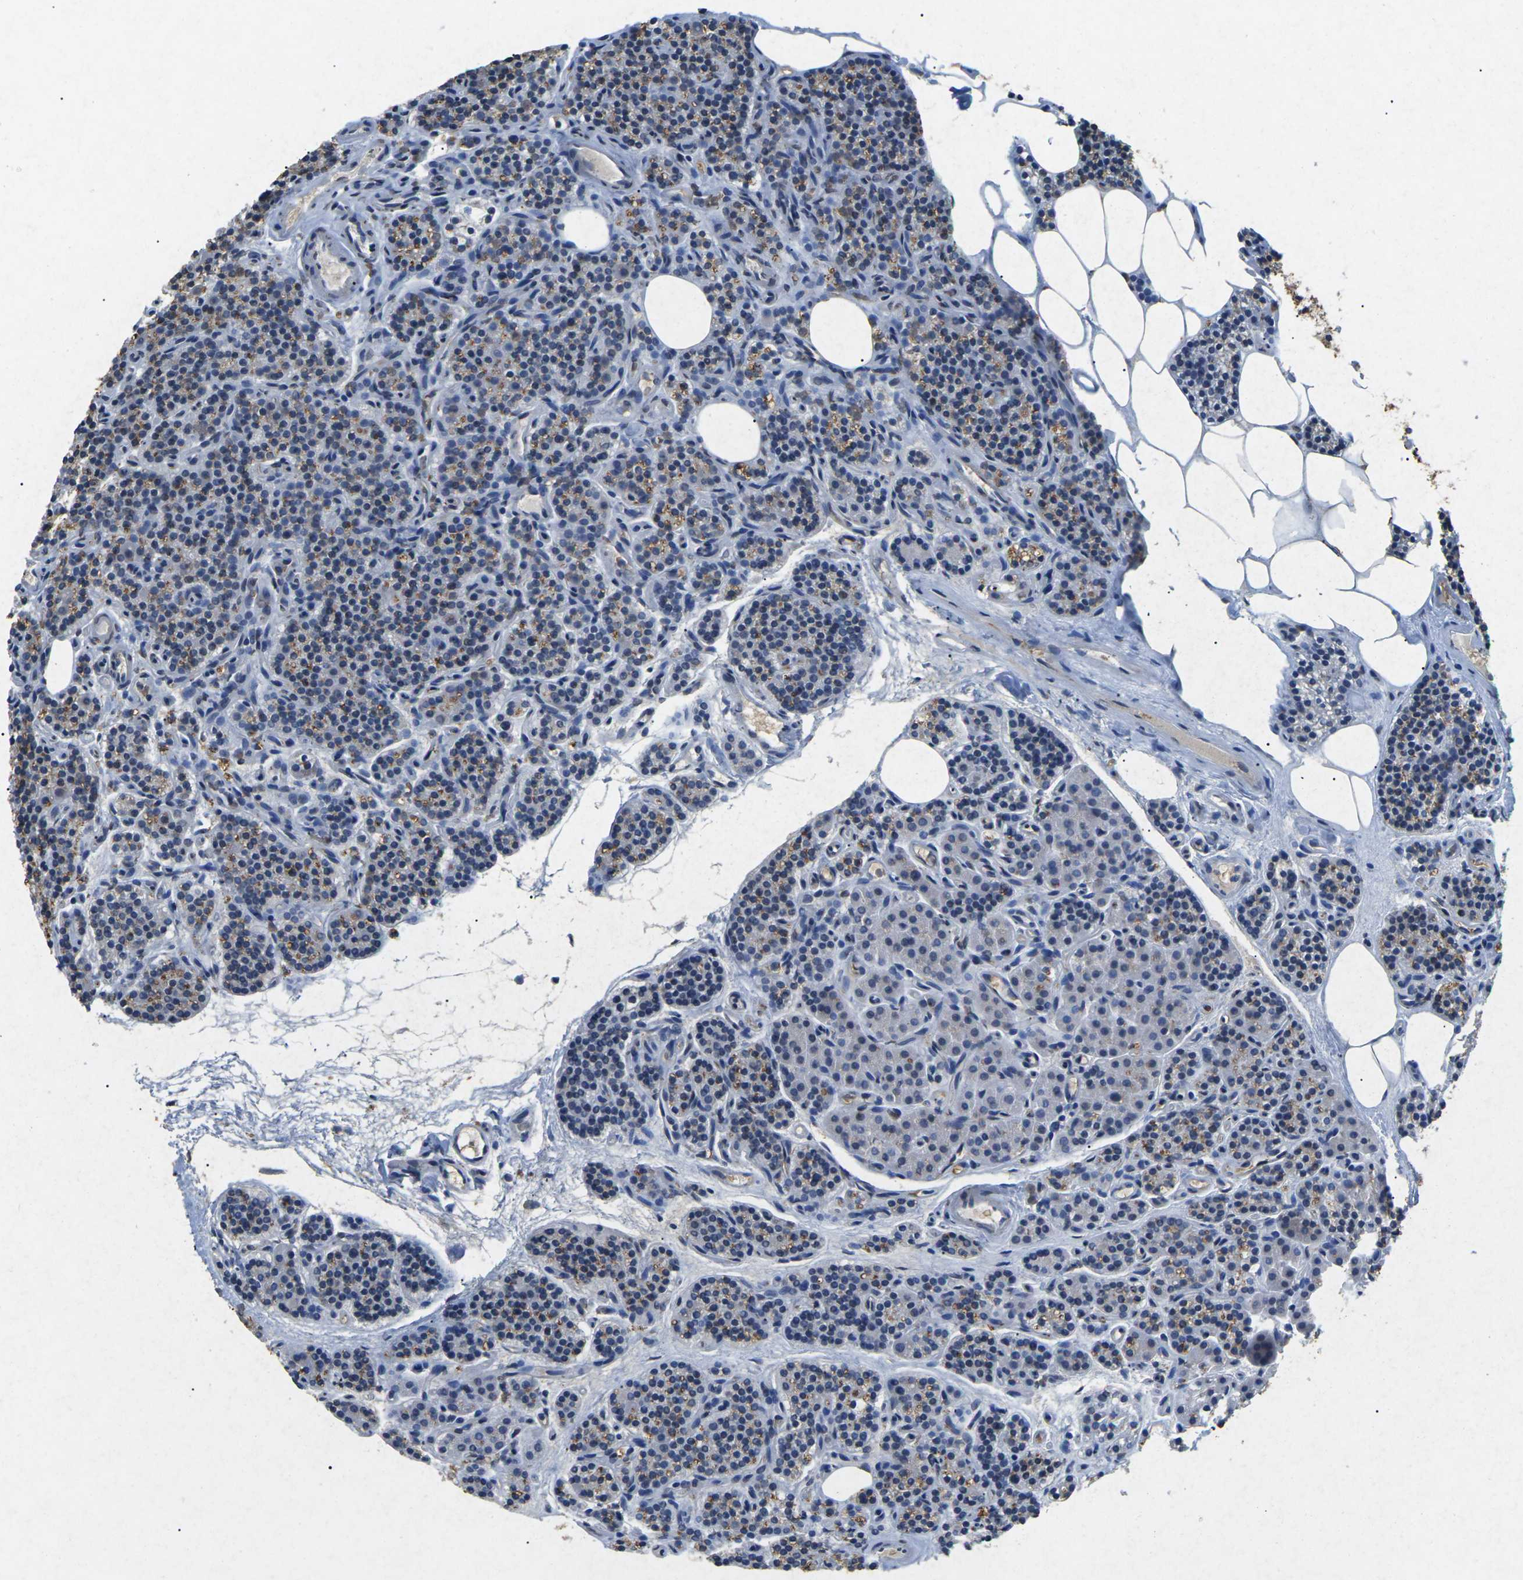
{"staining": {"intensity": "weak", "quantity": "25%-75%", "location": "cytoplasmic/membranous"}, "tissue": "parathyroid gland", "cell_type": "Glandular cells", "image_type": "normal", "snomed": [{"axis": "morphology", "description": "Normal tissue, NOS"}, {"axis": "morphology", "description": "Adenoma, NOS"}, {"axis": "topography", "description": "Parathyroid gland"}], "caption": "Brown immunohistochemical staining in benign human parathyroid gland demonstrates weak cytoplasmic/membranous expression in approximately 25%-75% of glandular cells. (Stains: DAB in brown, nuclei in blue, Microscopy: brightfield microscopy at high magnification).", "gene": "SCNN1B", "patient": {"sex": "female", "age": 74}}